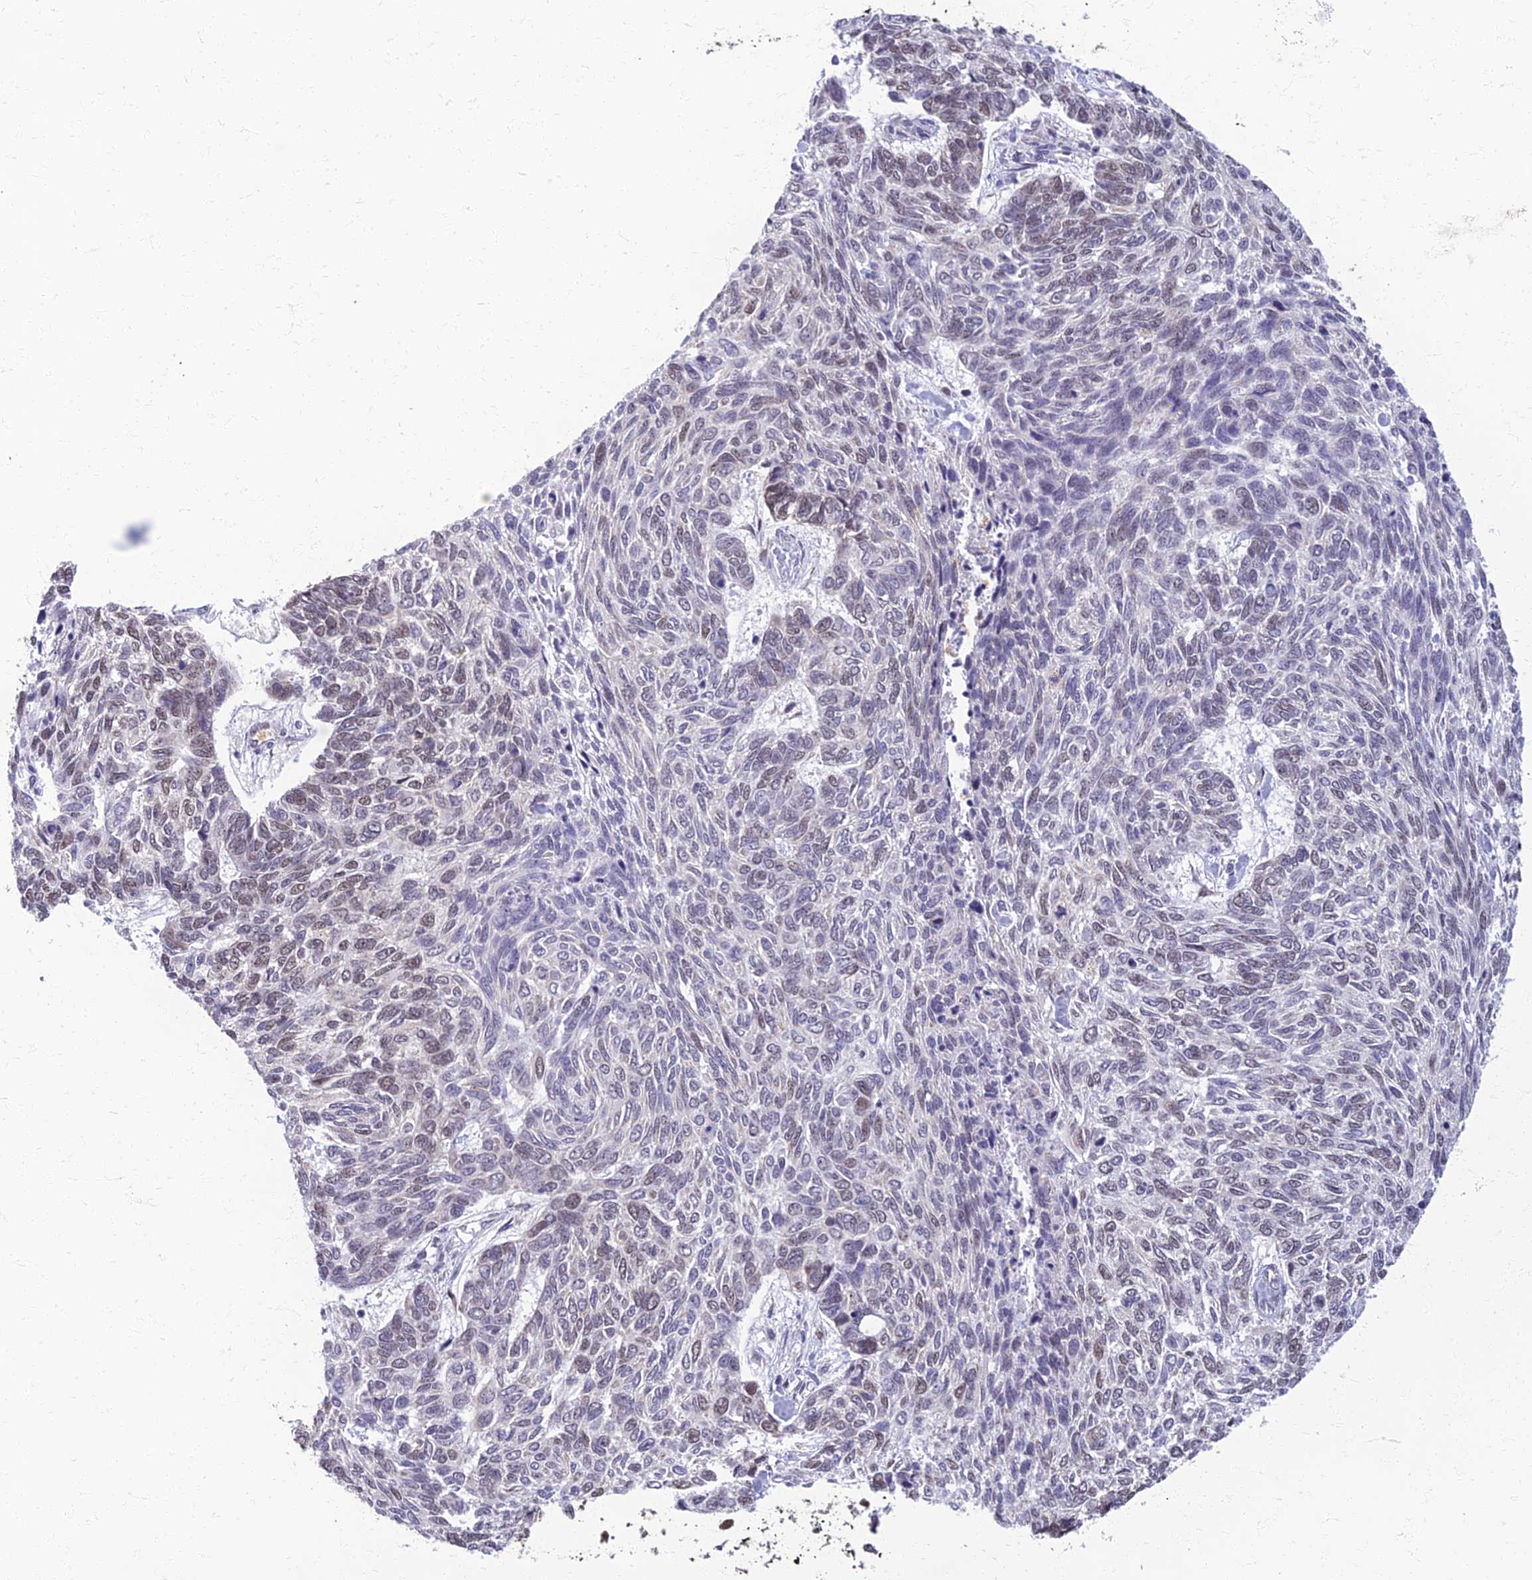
{"staining": {"intensity": "moderate", "quantity": "<25%", "location": "nuclear"}, "tissue": "skin cancer", "cell_type": "Tumor cells", "image_type": "cancer", "snomed": [{"axis": "morphology", "description": "Basal cell carcinoma"}, {"axis": "topography", "description": "Skin"}], "caption": "Approximately <25% of tumor cells in human skin cancer (basal cell carcinoma) display moderate nuclear protein positivity as visualized by brown immunohistochemical staining.", "gene": "EARS2", "patient": {"sex": "female", "age": 65}}